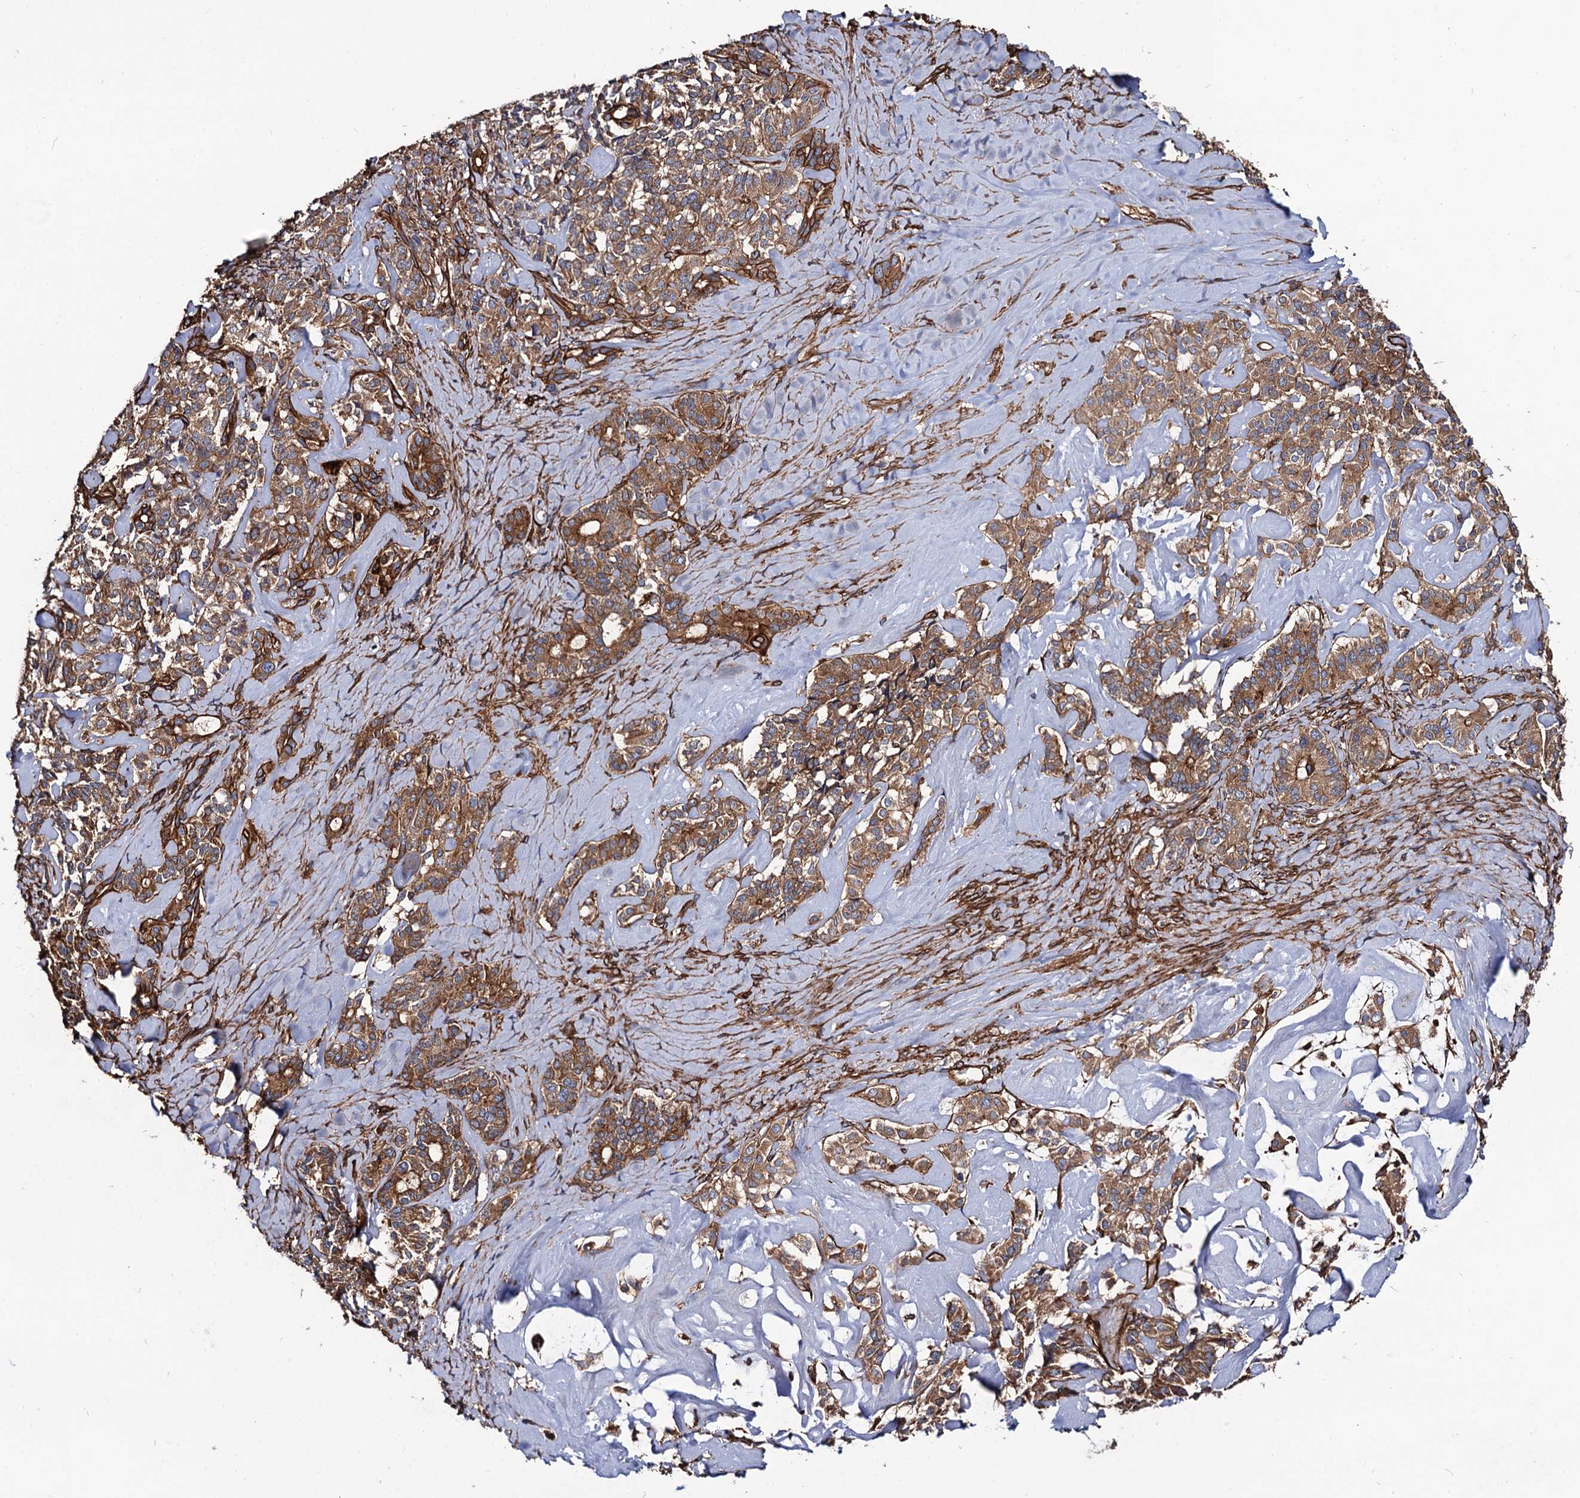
{"staining": {"intensity": "moderate", "quantity": ">75%", "location": "cytoplasmic/membranous"}, "tissue": "pancreatic cancer", "cell_type": "Tumor cells", "image_type": "cancer", "snomed": [{"axis": "morphology", "description": "Adenocarcinoma, NOS"}, {"axis": "topography", "description": "Pancreas"}], "caption": "An image of human pancreatic cancer stained for a protein shows moderate cytoplasmic/membranous brown staining in tumor cells. The staining was performed using DAB (3,3'-diaminobenzidine), with brown indicating positive protein expression. Nuclei are stained blue with hematoxylin.", "gene": "CIP2A", "patient": {"sex": "female", "age": 74}}